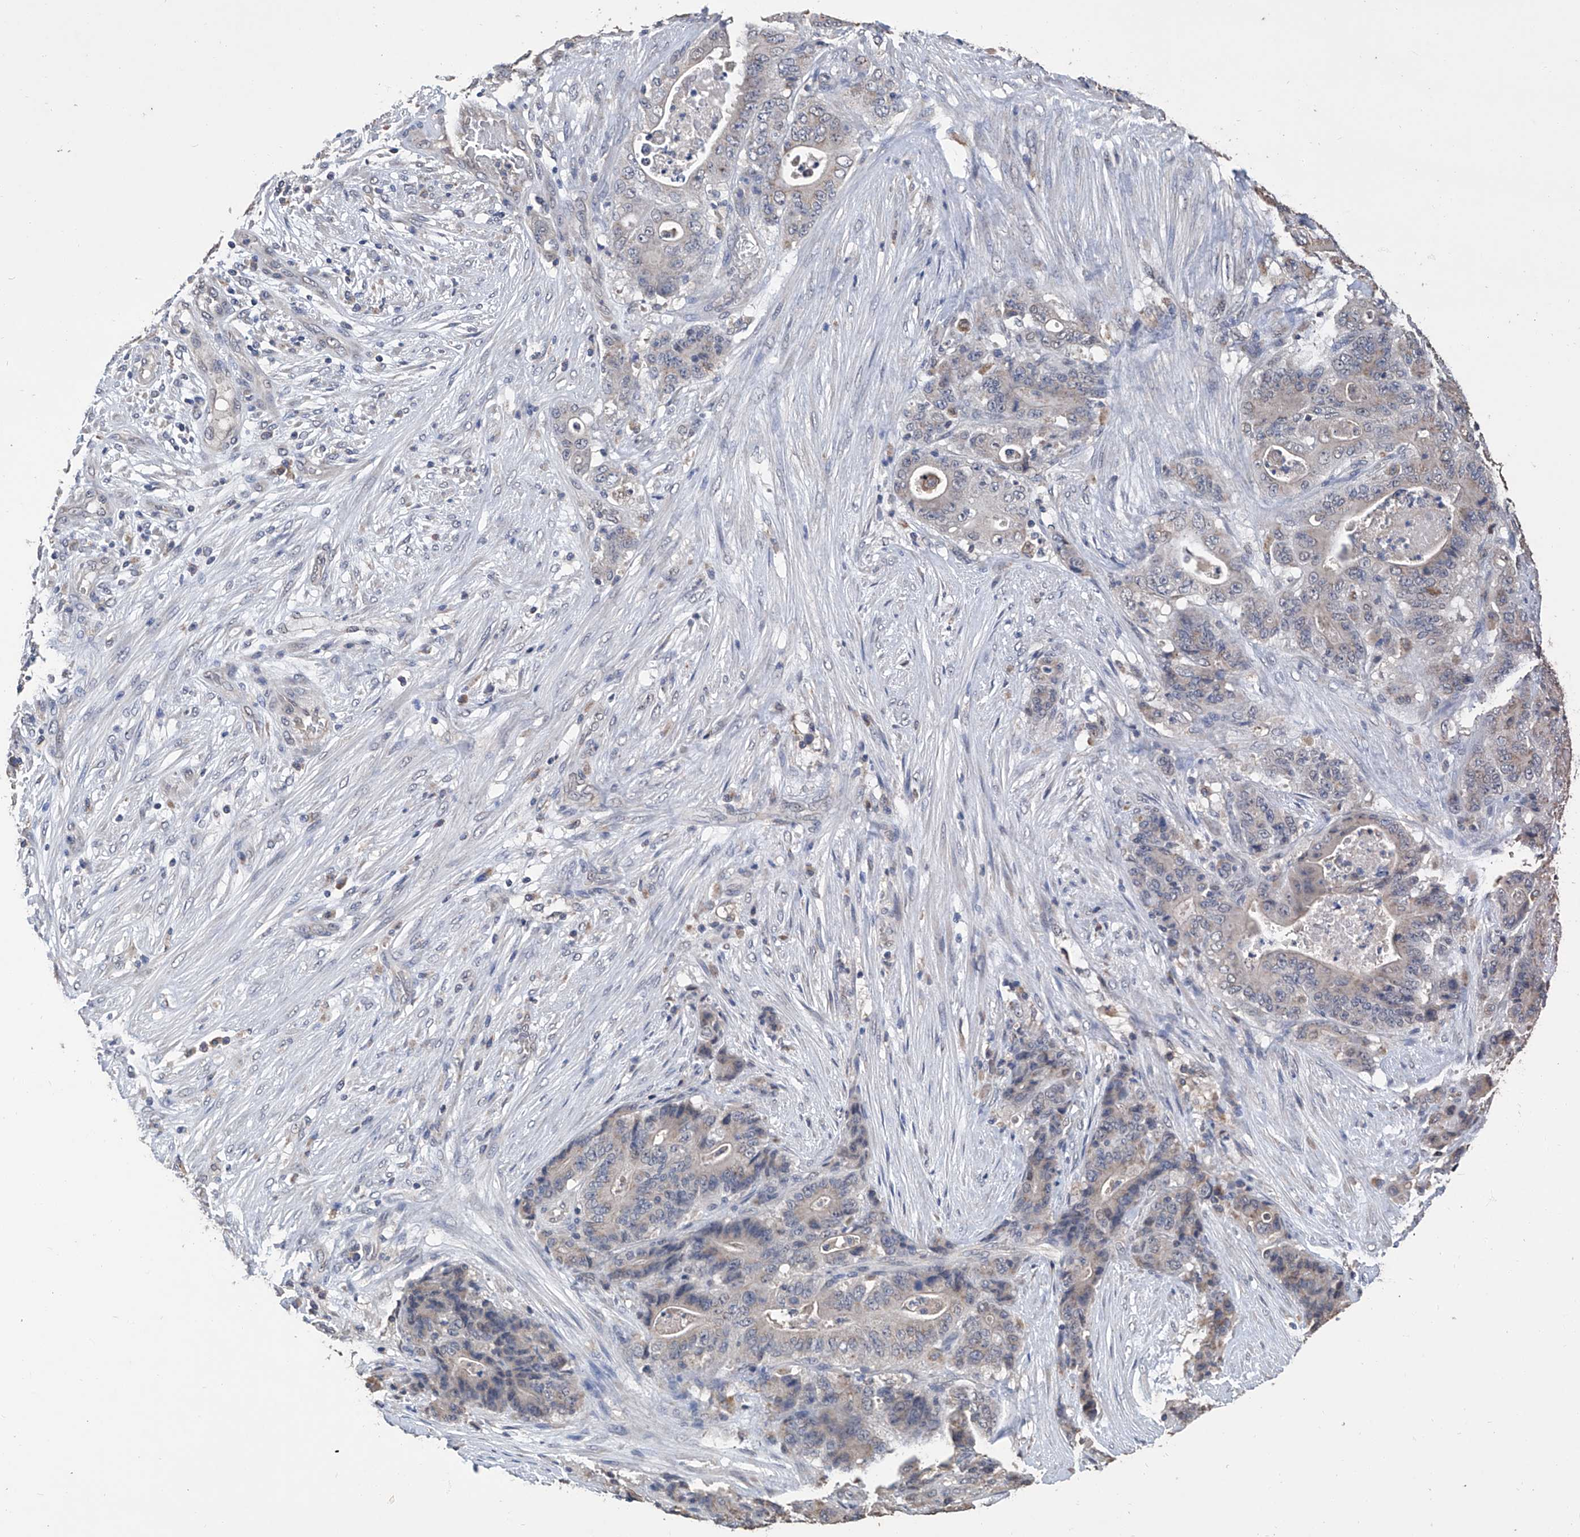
{"staining": {"intensity": "negative", "quantity": "none", "location": "none"}, "tissue": "stomach cancer", "cell_type": "Tumor cells", "image_type": "cancer", "snomed": [{"axis": "morphology", "description": "Adenocarcinoma, NOS"}, {"axis": "topography", "description": "Stomach"}], "caption": "Immunohistochemical staining of adenocarcinoma (stomach) demonstrates no significant expression in tumor cells.", "gene": "GPT", "patient": {"sex": "female", "age": 73}}